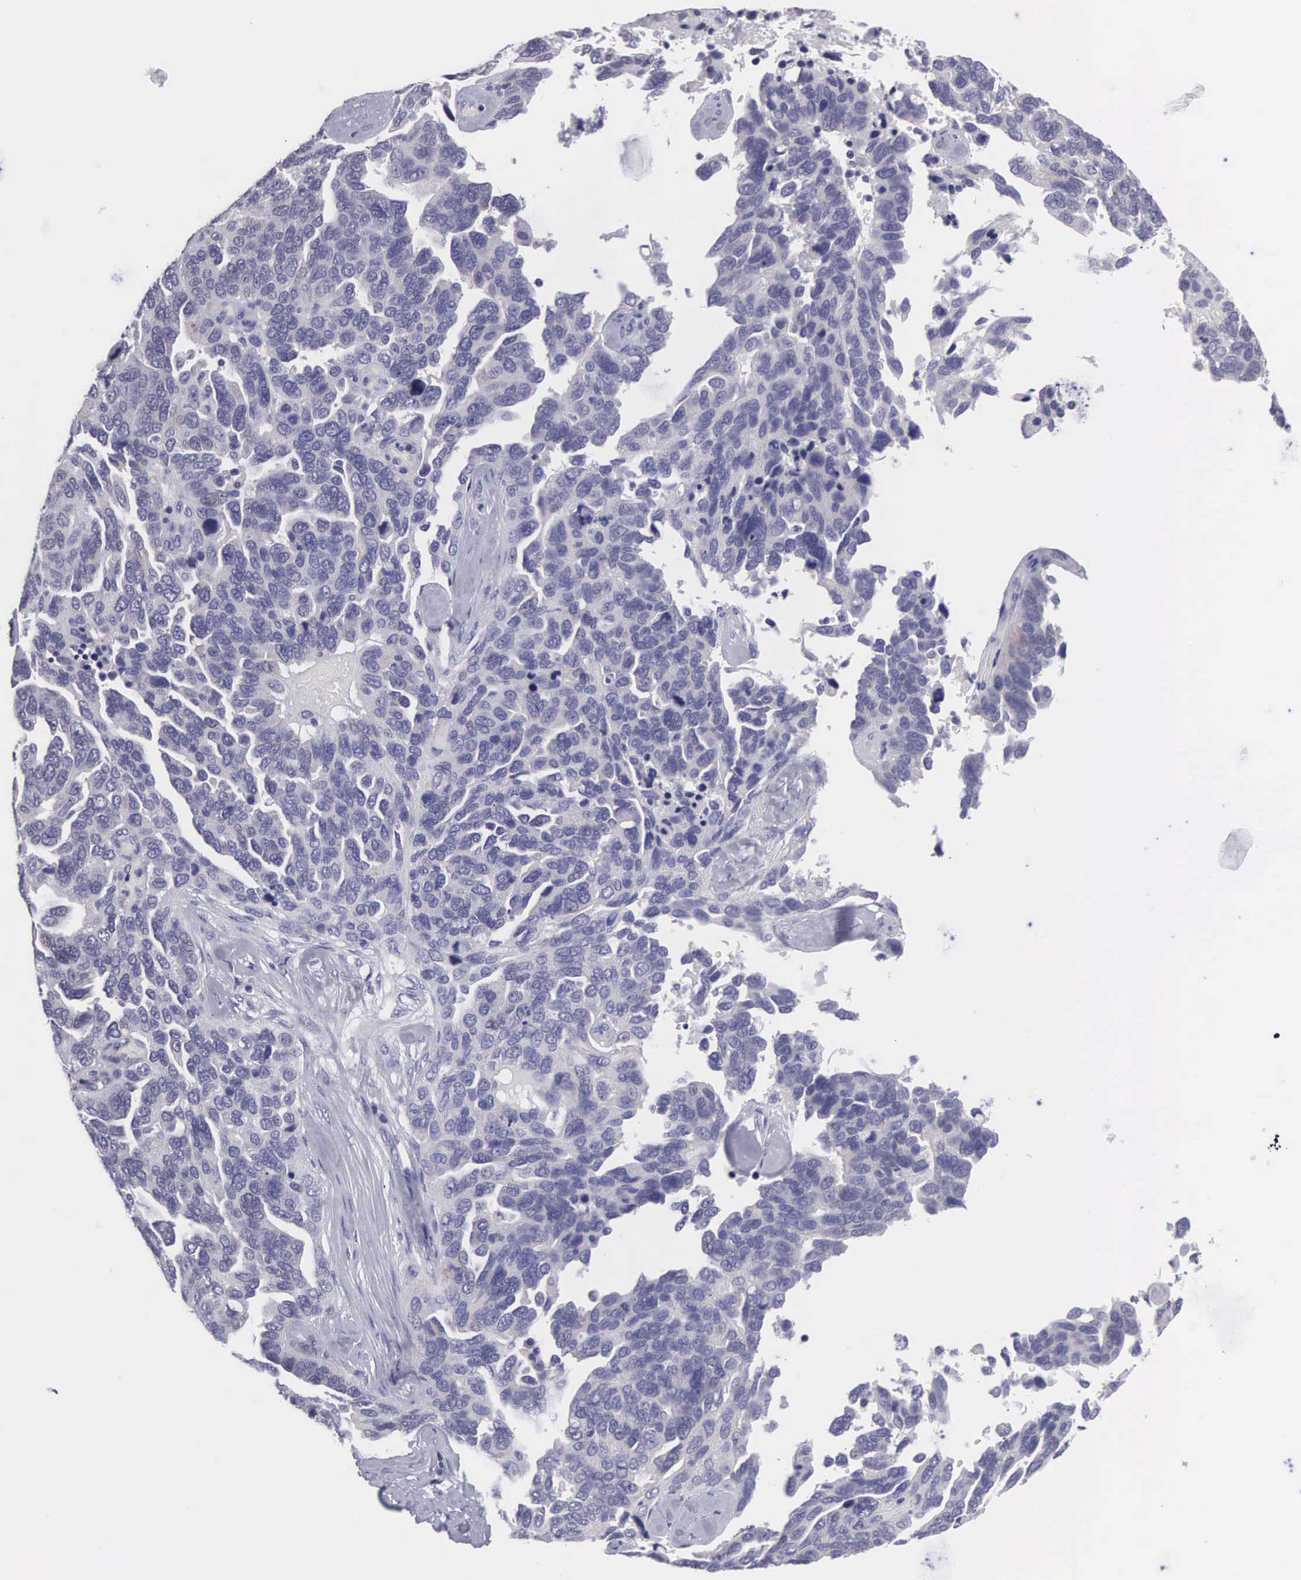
{"staining": {"intensity": "negative", "quantity": "none", "location": "none"}, "tissue": "ovarian cancer", "cell_type": "Tumor cells", "image_type": "cancer", "snomed": [{"axis": "morphology", "description": "Cystadenocarcinoma, serous, NOS"}, {"axis": "topography", "description": "Ovary"}], "caption": "The histopathology image demonstrates no staining of tumor cells in ovarian cancer.", "gene": "SLITRK4", "patient": {"sex": "female", "age": 64}}